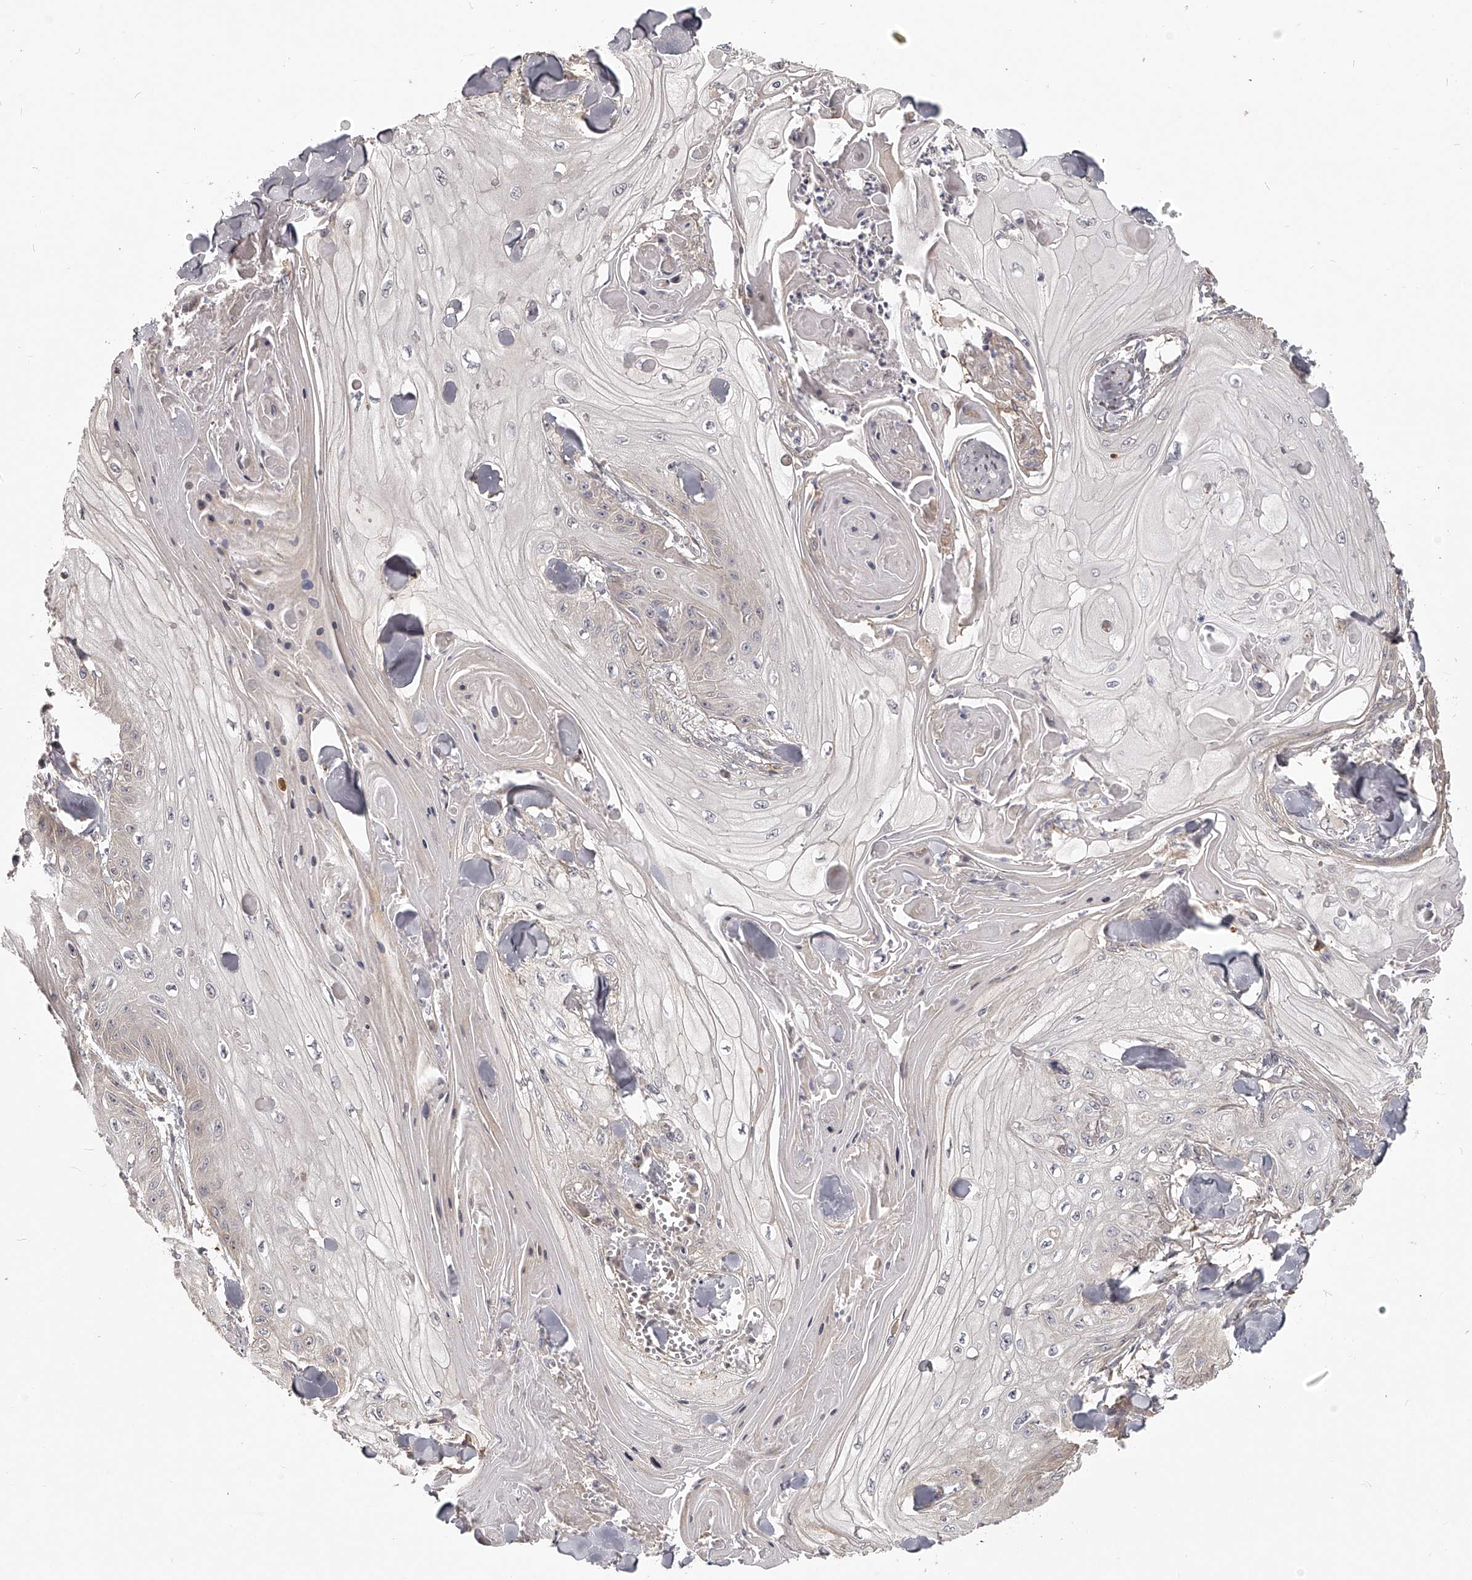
{"staining": {"intensity": "negative", "quantity": "none", "location": "none"}, "tissue": "skin cancer", "cell_type": "Tumor cells", "image_type": "cancer", "snomed": [{"axis": "morphology", "description": "Squamous cell carcinoma, NOS"}, {"axis": "topography", "description": "Skin"}], "caption": "DAB immunohistochemical staining of human skin squamous cell carcinoma displays no significant staining in tumor cells.", "gene": "ZNF582", "patient": {"sex": "male", "age": 74}}